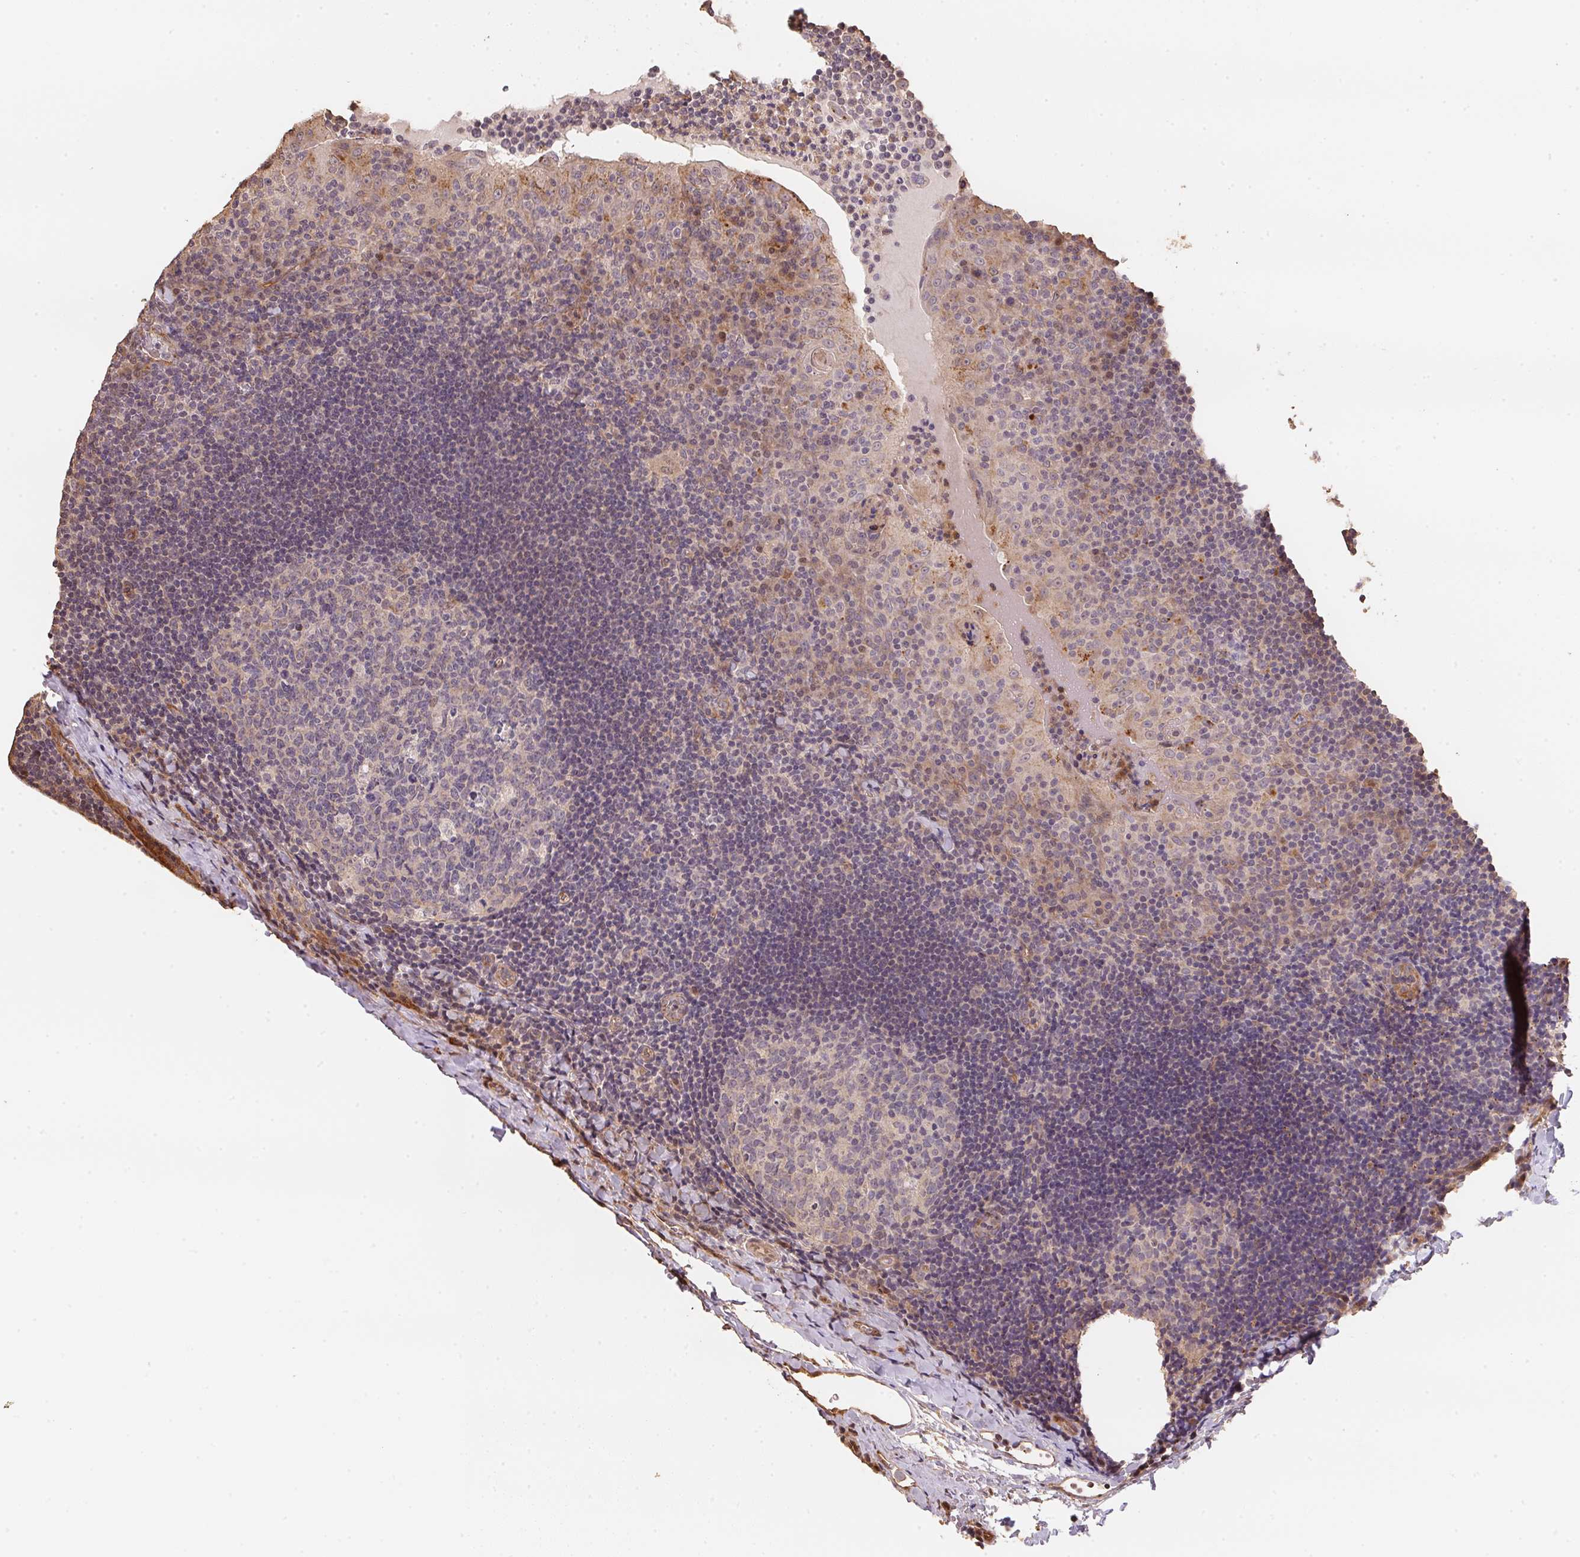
{"staining": {"intensity": "negative", "quantity": "none", "location": "none"}, "tissue": "tonsil", "cell_type": "Germinal center cells", "image_type": "normal", "snomed": [{"axis": "morphology", "description": "Normal tissue, NOS"}, {"axis": "topography", "description": "Tonsil"}], "caption": "Immunohistochemical staining of unremarkable human tonsil displays no significant positivity in germinal center cells.", "gene": "TMEM222", "patient": {"sex": "male", "age": 17}}